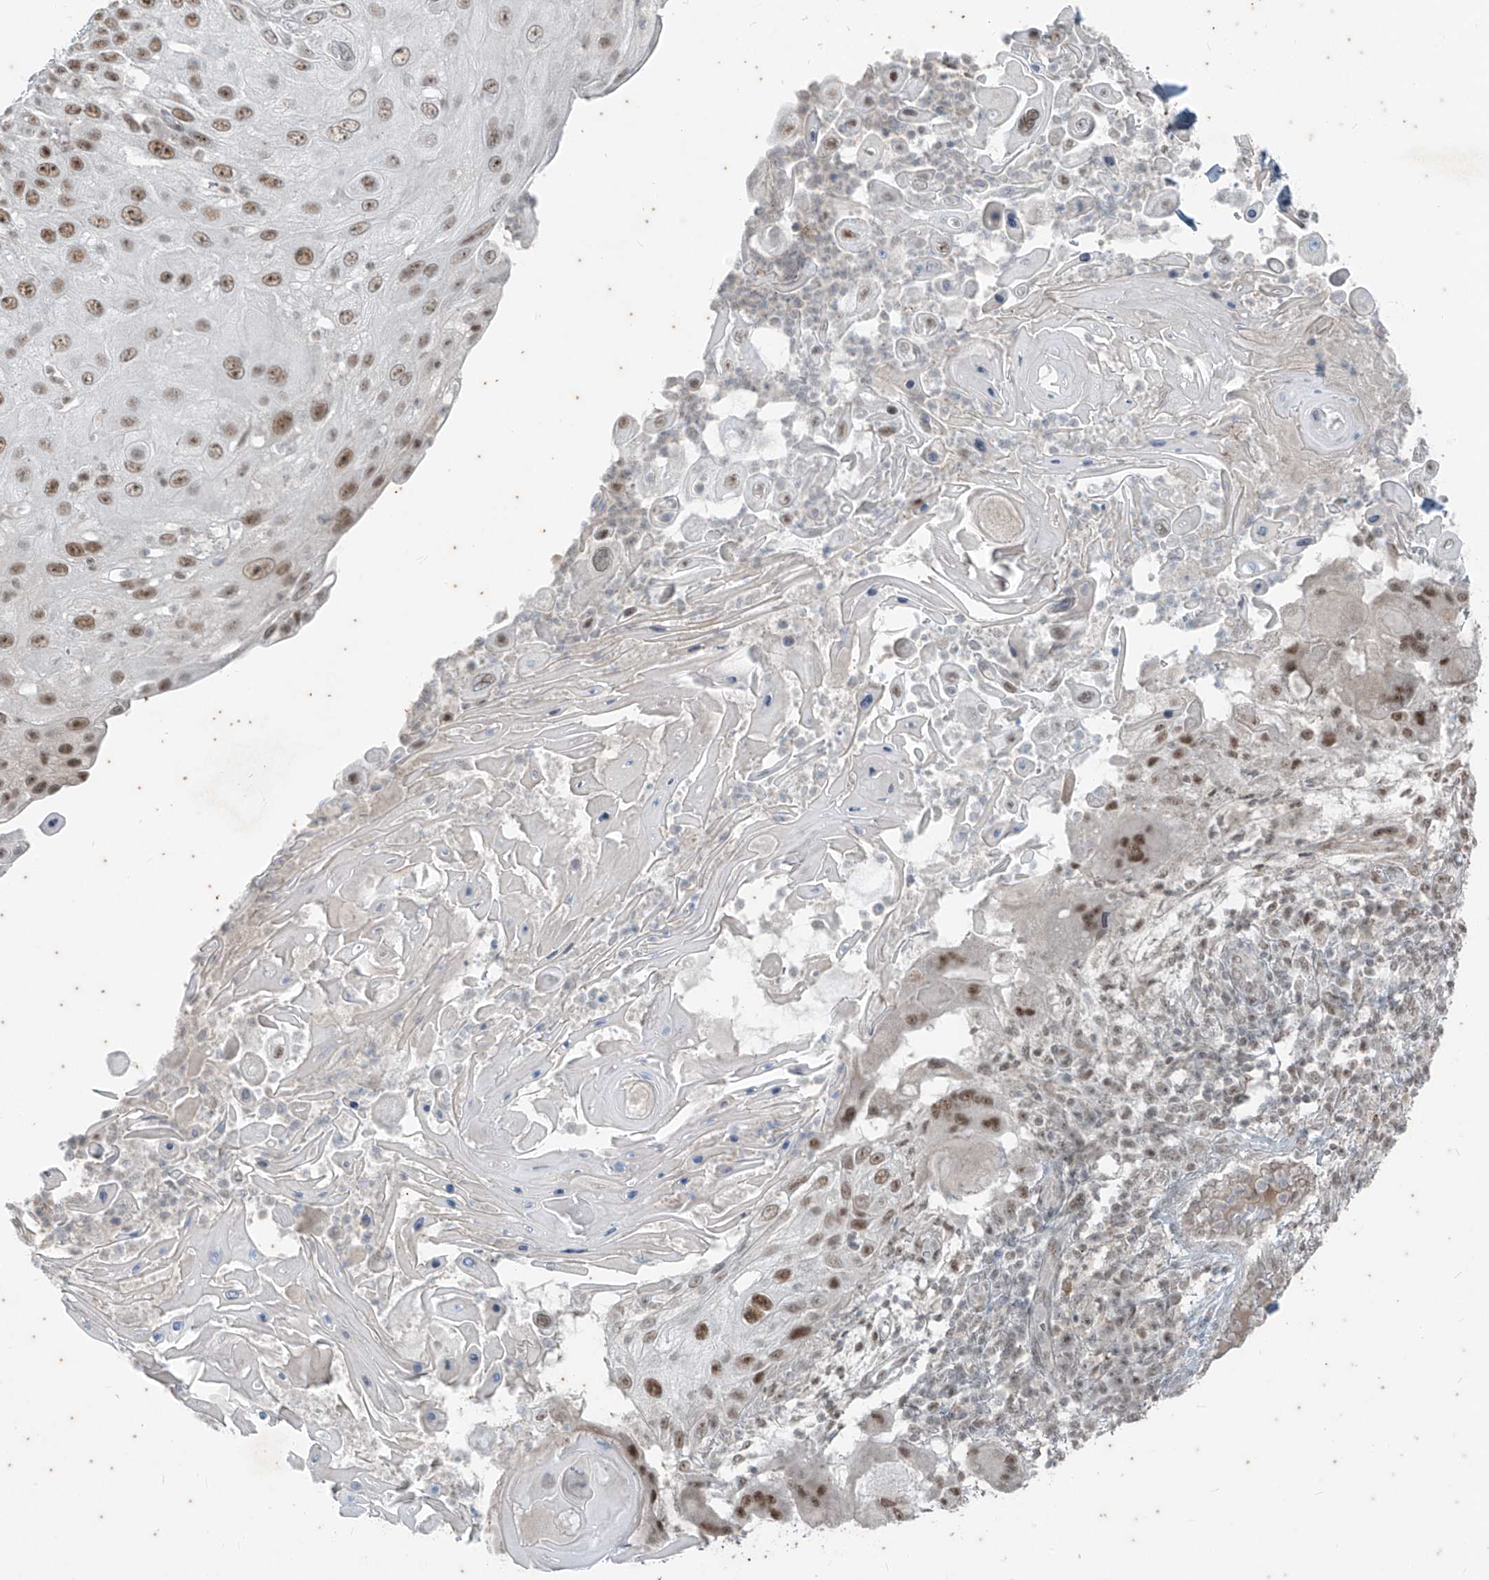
{"staining": {"intensity": "moderate", "quantity": ">75%", "location": "nuclear"}, "tissue": "skin cancer", "cell_type": "Tumor cells", "image_type": "cancer", "snomed": [{"axis": "morphology", "description": "Squamous cell carcinoma, NOS"}, {"axis": "topography", "description": "Skin"}], "caption": "Tumor cells reveal medium levels of moderate nuclear expression in about >75% of cells in skin cancer.", "gene": "ZNF354B", "patient": {"sex": "female", "age": 44}}